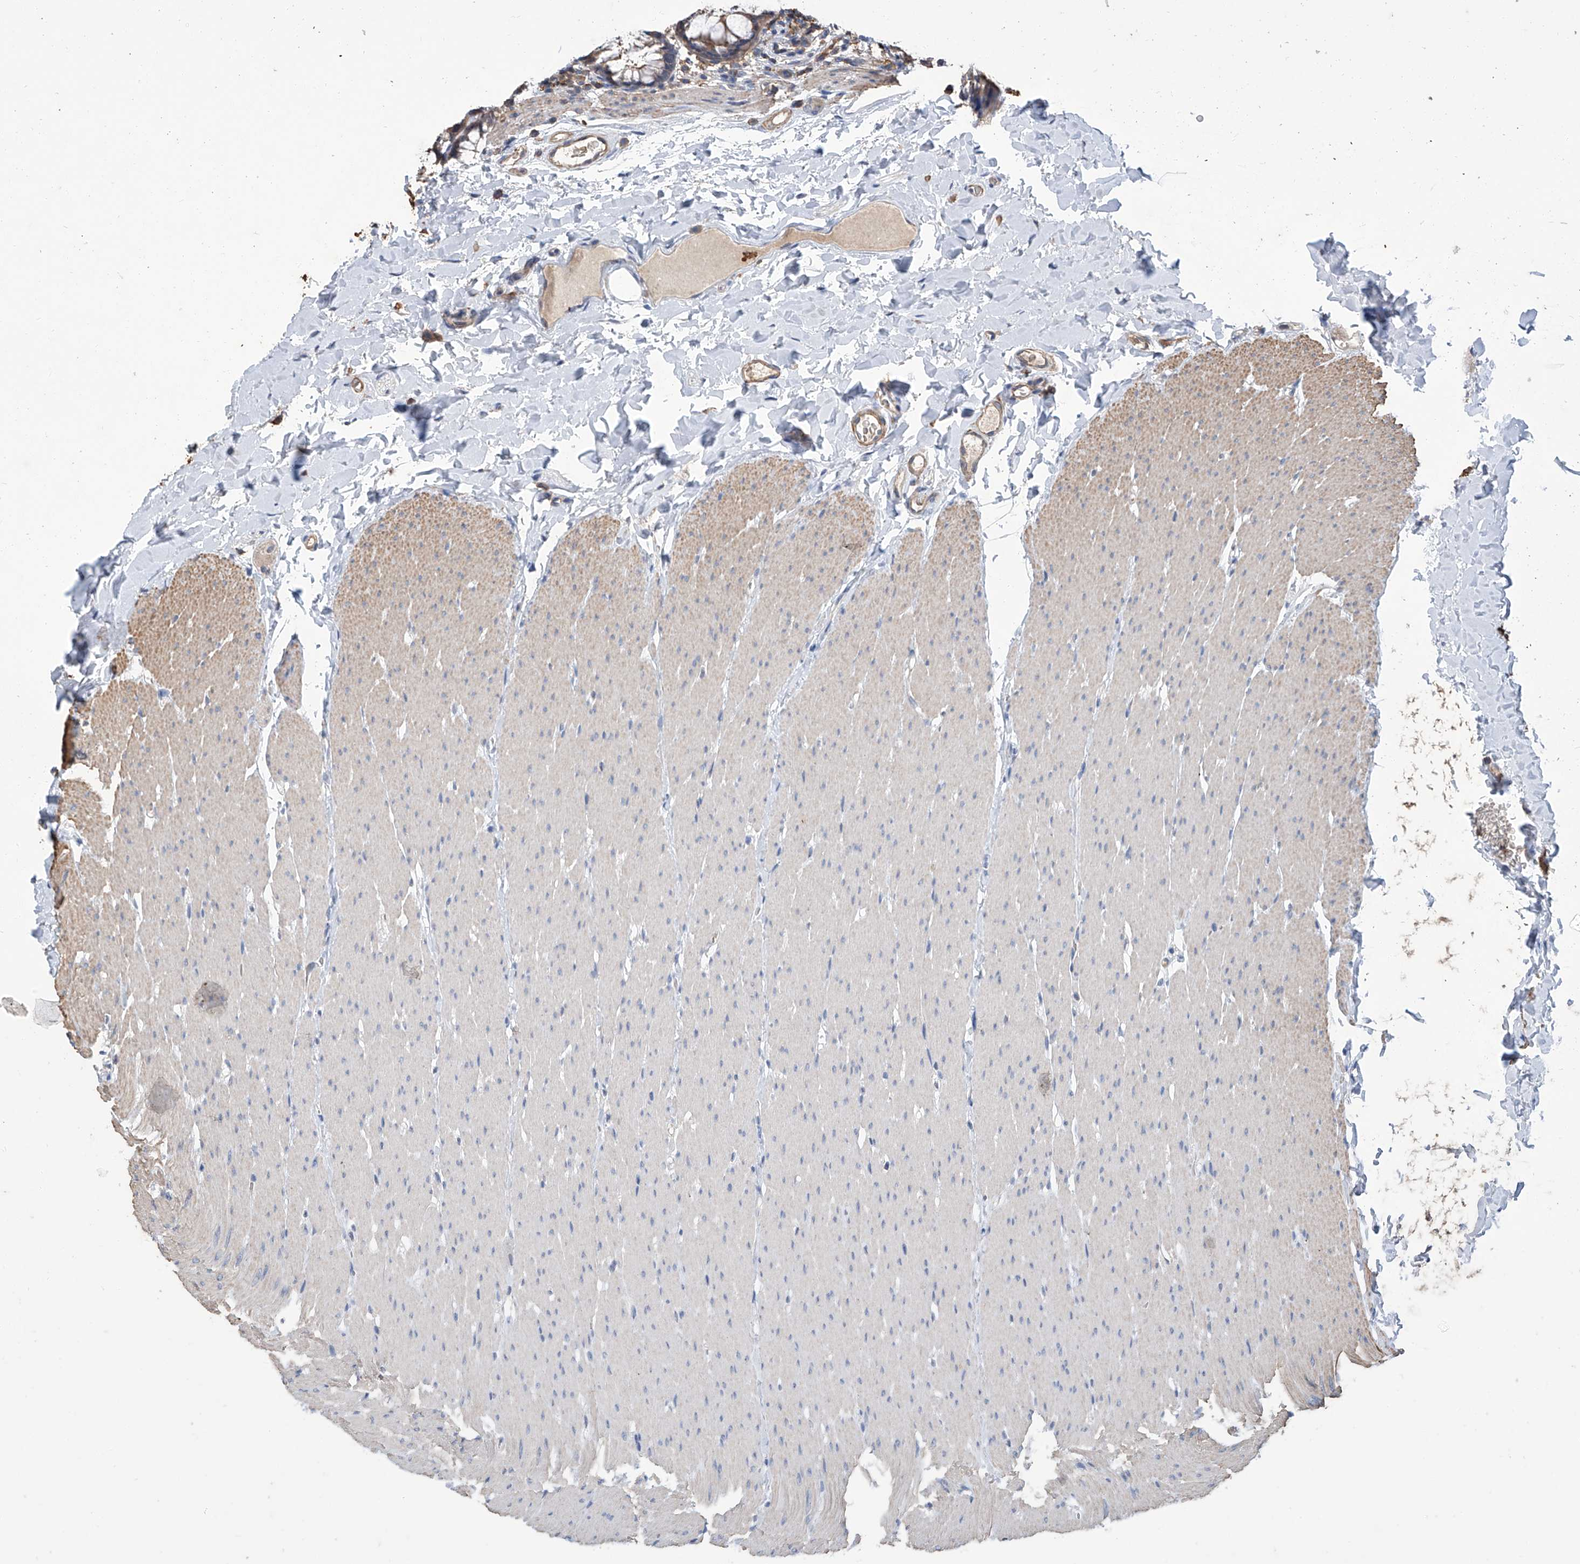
{"staining": {"intensity": "moderate", "quantity": ">75%", "location": "cytoplasmic/membranous"}, "tissue": "colon", "cell_type": "Endothelial cells", "image_type": "normal", "snomed": [{"axis": "morphology", "description": "Normal tissue, NOS"}, {"axis": "topography", "description": "Colon"}], "caption": "A brown stain shows moderate cytoplasmic/membranous staining of a protein in endothelial cells of normal human colon.", "gene": "GPT", "patient": {"sex": "female", "age": 62}}